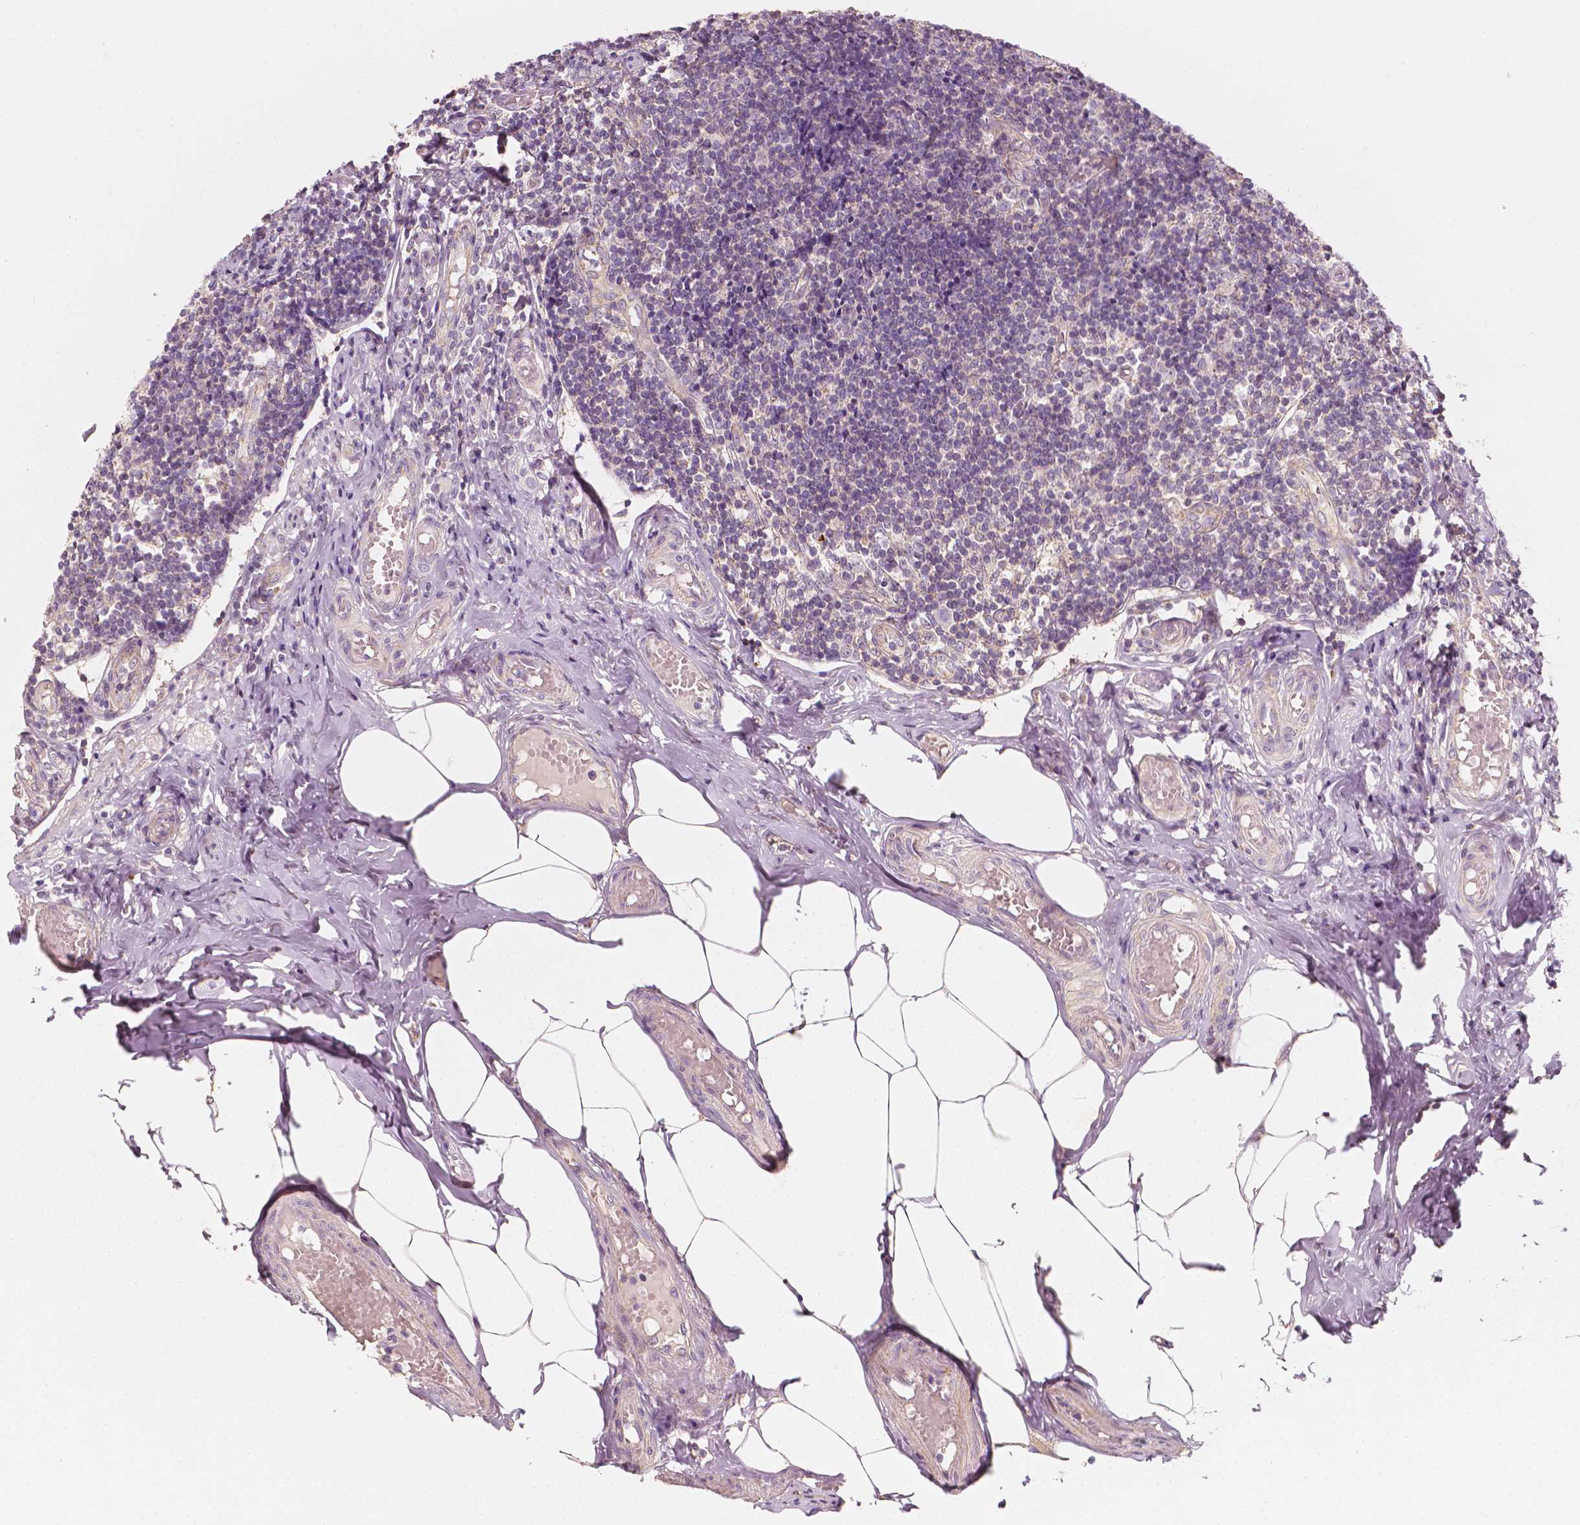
{"staining": {"intensity": "strong", "quantity": "<25%", "location": "cytoplasmic/membranous"}, "tissue": "appendix", "cell_type": "Glandular cells", "image_type": "normal", "snomed": [{"axis": "morphology", "description": "Normal tissue, NOS"}, {"axis": "topography", "description": "Appendix"}], "caption": "Immunohistochemical staining of normal appendix demonstrates medium levels of strong cytoplasmic/membranous expression in approximately <25% of glandular cells.", "gene": "SHPK", "patient": {"sex": "female", "age": 32}}